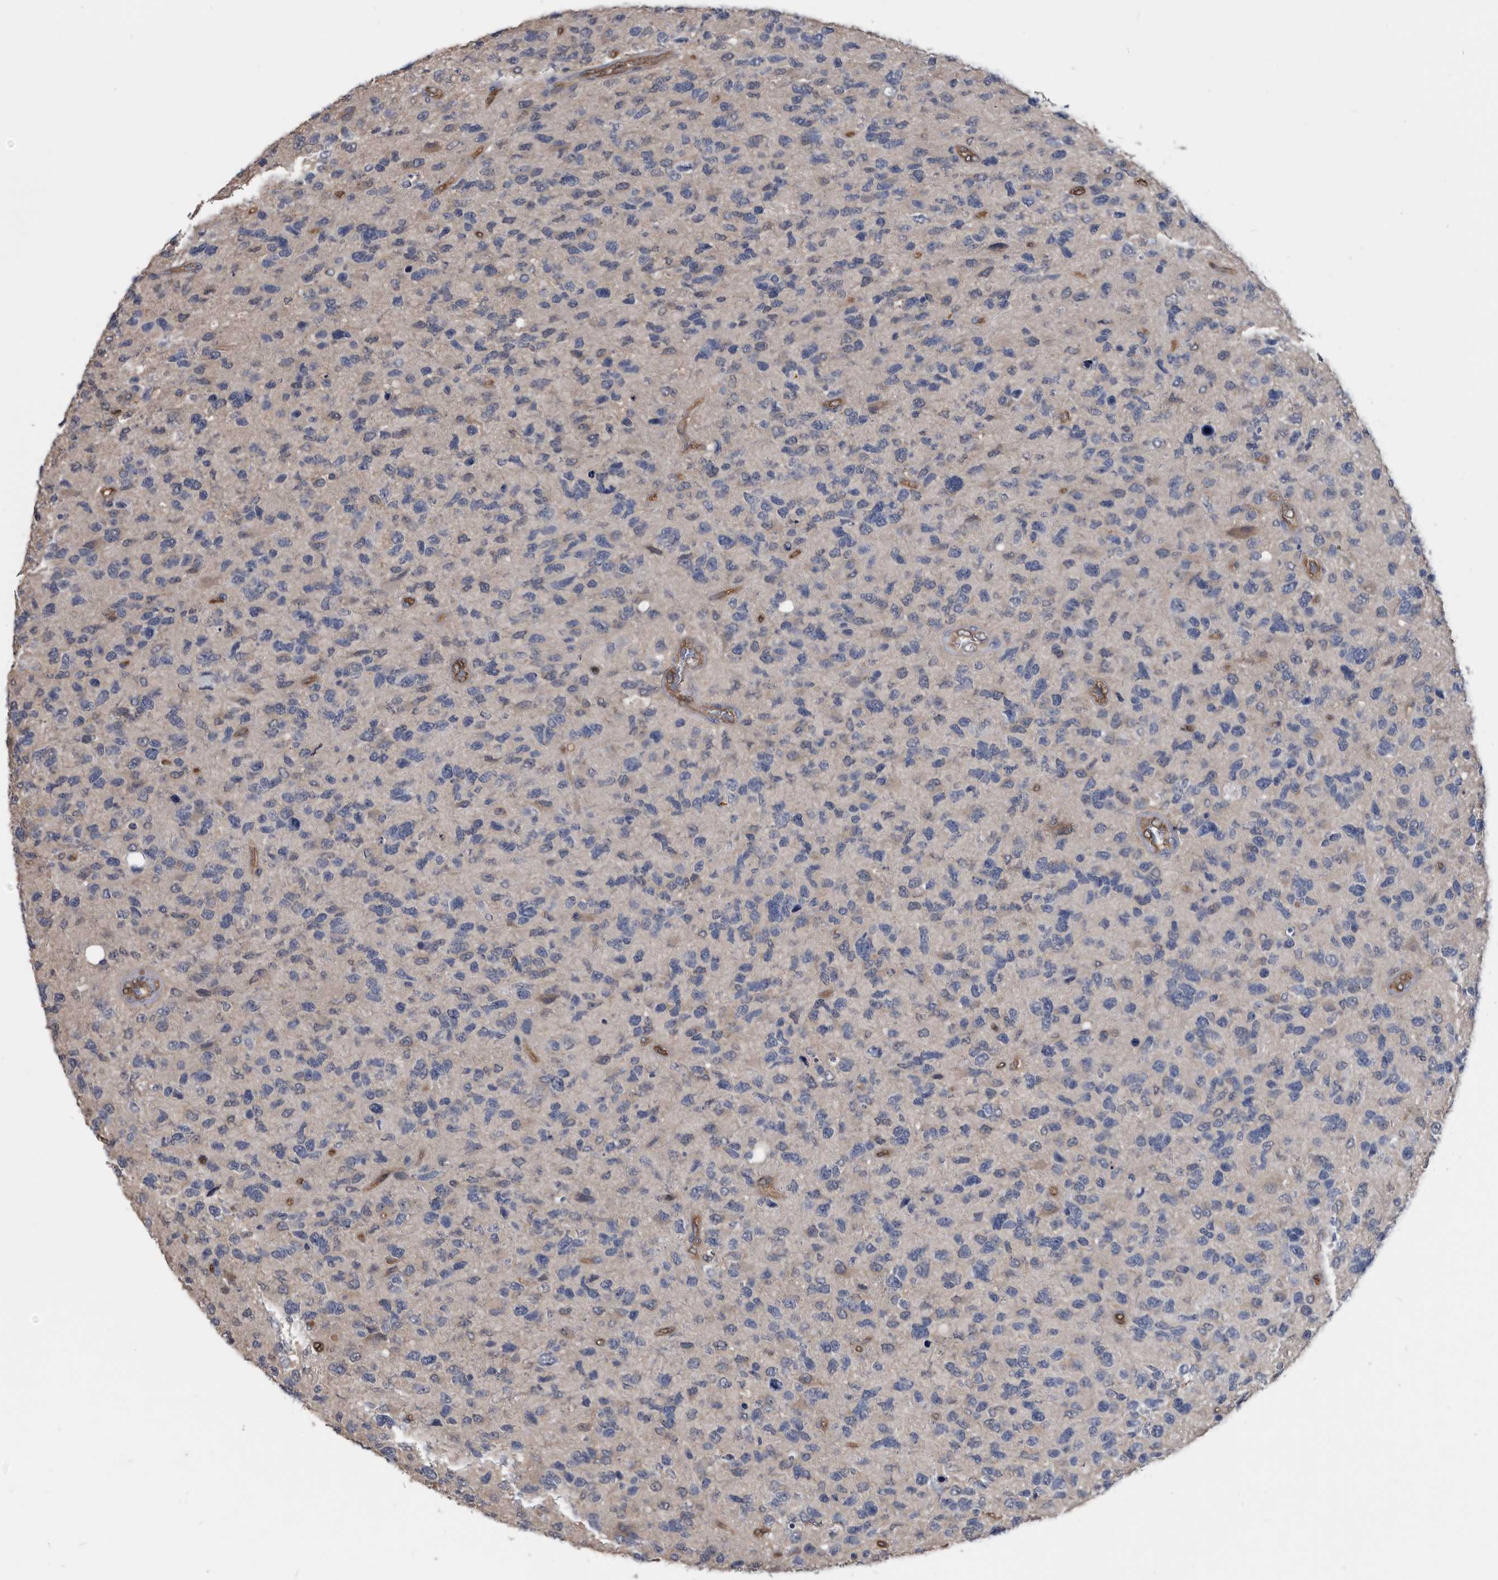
{"staining": {"intensity": "negative", "quantity": "none", "location": "none"}, "tissue": "glioma", "cell_type": "Tumor cells", "image_type": "cancer", "snomed": [{"axis": "morphology", "description": "Glioma, malignant, High grade"}, {"axis": "topography", "description": "Brain"}], "caption": "The micrograph reveals no significant expression in tumor cells of glioma.", "gene": "PDXK", "patient": {"sex": "female", "age": 58}}